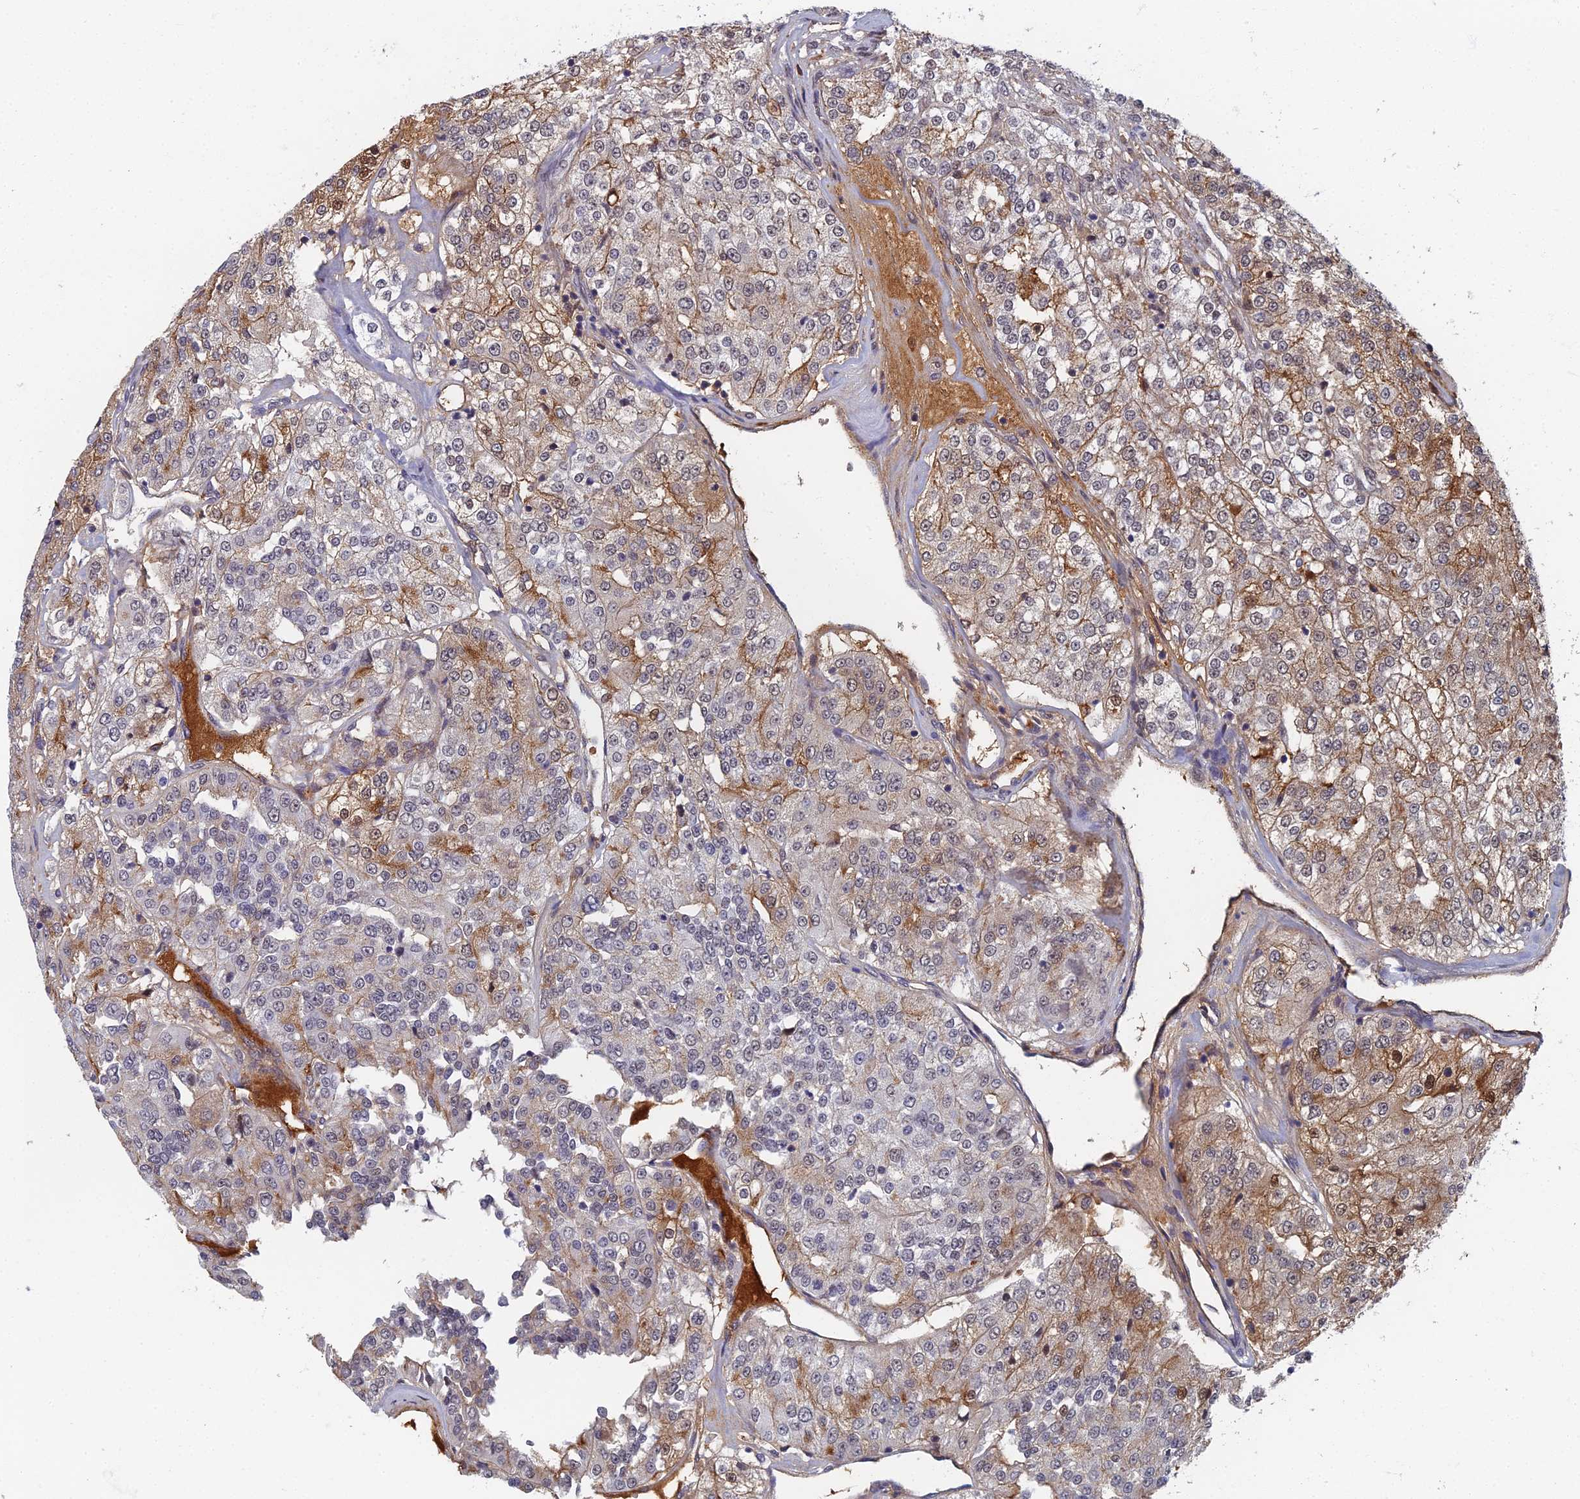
{"staining": {"intensity": "weak", "quantity": "25%-75%", "location": "cytoplasmic/membranous"}, "tissue": "renal cancer", "cell_type": "Tumor cells", "image_type": "cancer", "snomed": [{"axis": "morphology", "description": "Adenocarcinoma, NOS"}, {"axis": "topography", "description": "Kidney"}], "caption": "Tumor cells reveal weak cytoplasmic/membranous staining in approximately 25%-75% of cells in renal cancer. (DAB IHC, brown staining for protein, blue staining for nuclei).", "gene": "TAF13", "patient": {"sex": "female", "age": 63}}